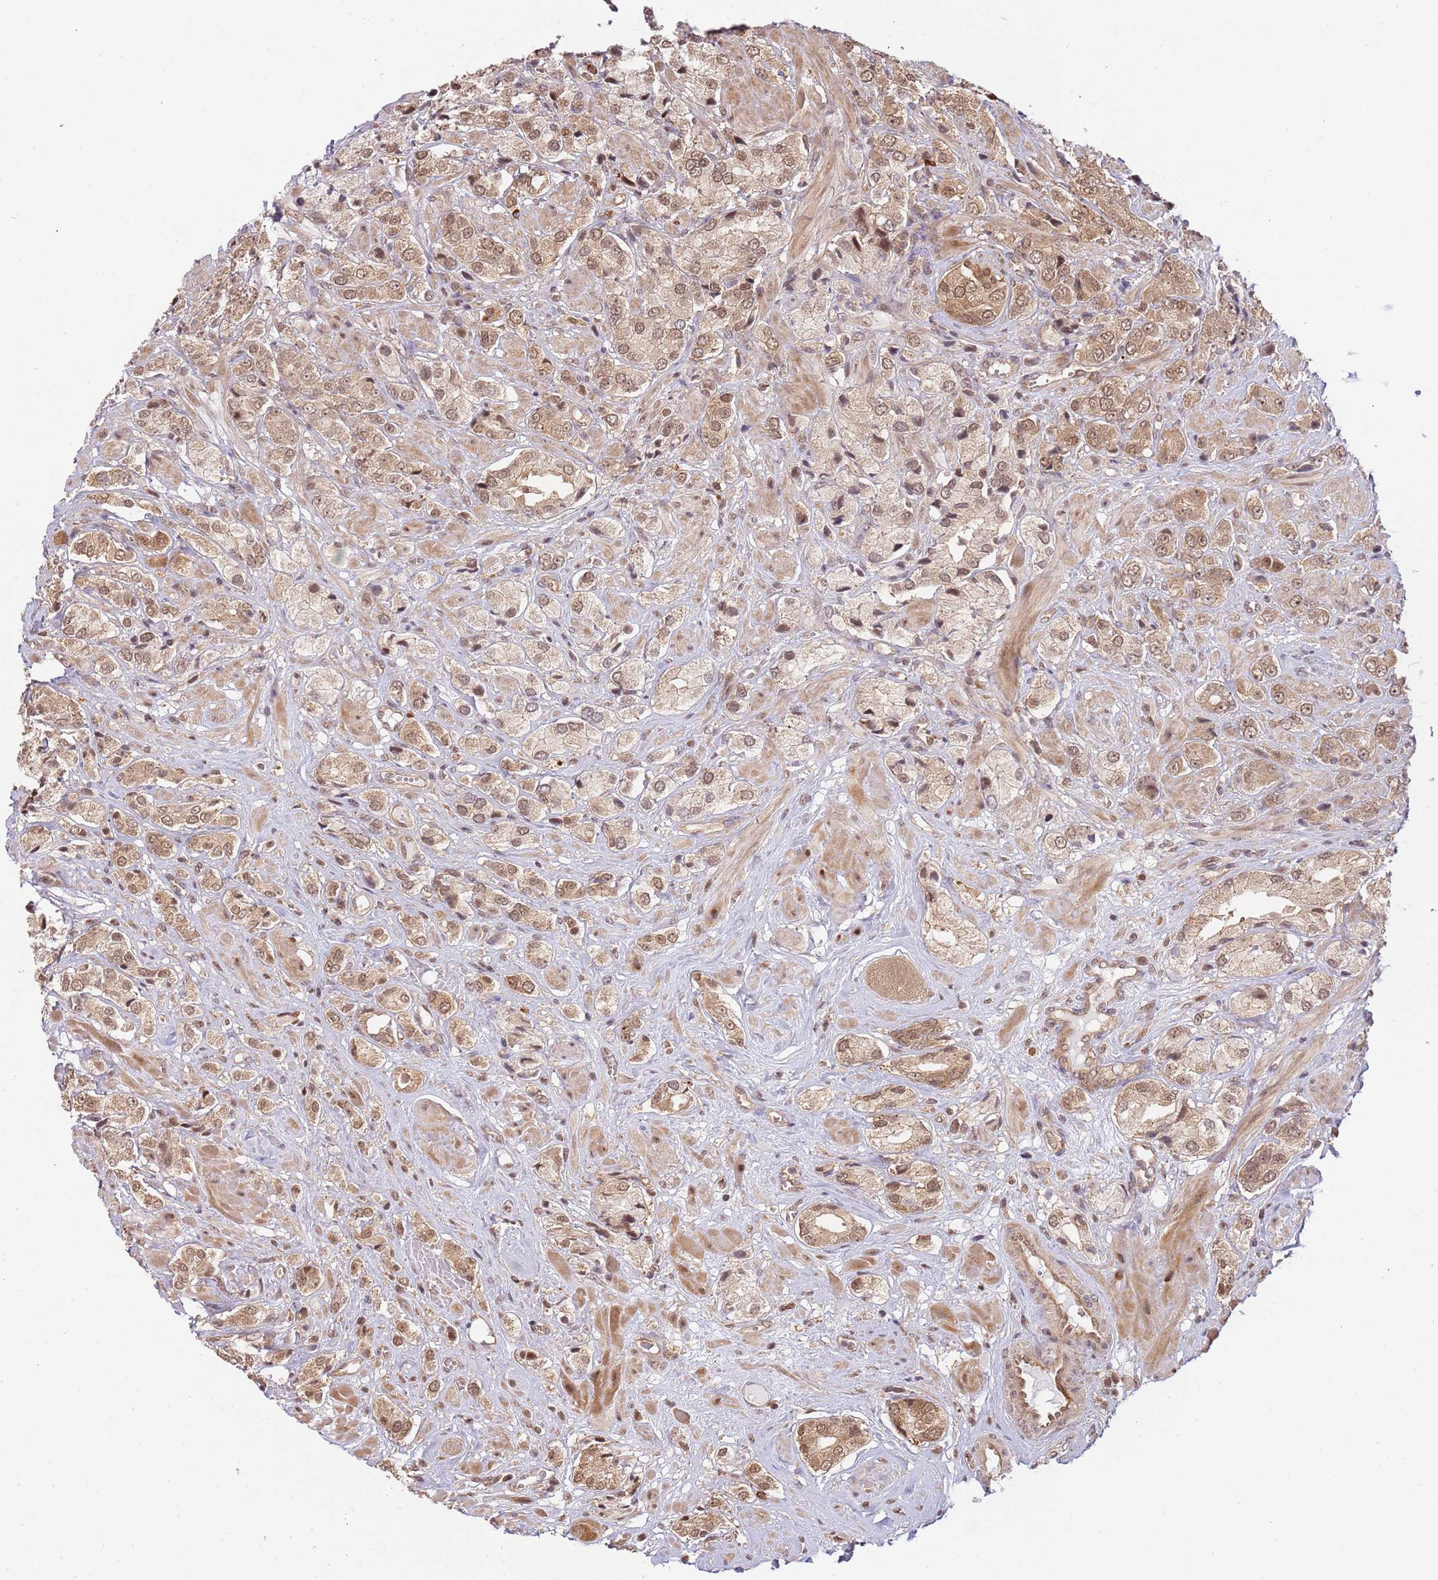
{"staining": {"intensity": "moderate", "quantity": ">75%", "location": "cytoplasmic/membranous,nuclear"}, "tissue": "prostate cancer", "cell_type": "Tumor cells", "image_type": "cancer", "snomed": [{"axis": "morphology", "description": "Adenocarcinoma, High grade"}, {"axis": "topography", "description": "Prostate and seminal vesicle, NOS"}], "caption": "The image reveals immunohistochemical staining of high-grade adenocarcinoma (prostate). There is moderate cytoplasmic/membranous and nuclear expression is seen in about >75% of tumor cells. Using DAB (brown) and hematoxylin (blue) stains, captured at high magnification using brightfield microscopy.", "gene": "PLSCR5", "patient": {"sex": "male", "age": 64}}